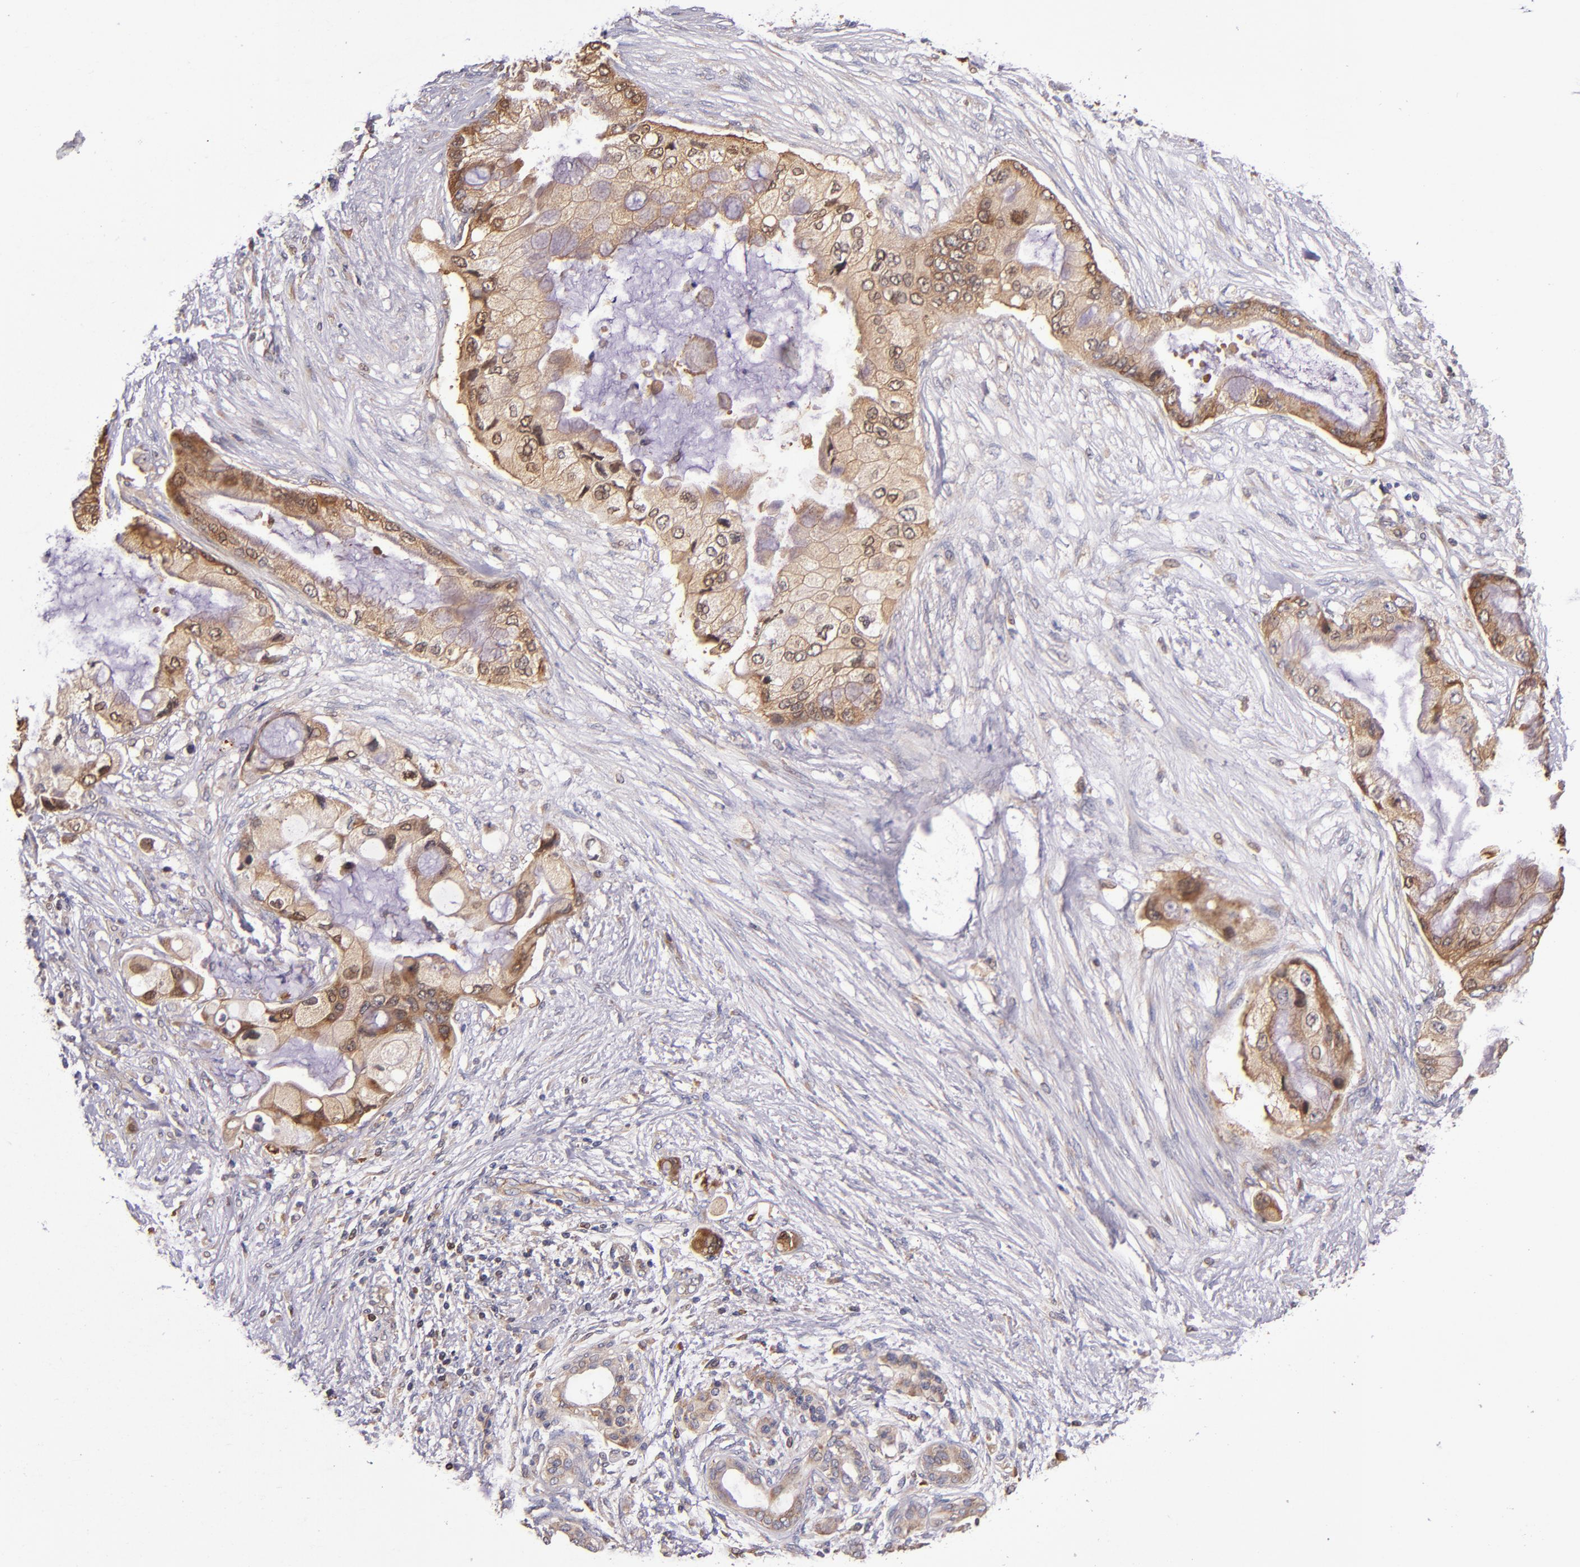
{"staining": {"intensity": "moderate", "quantity": ">75%", "location": "cytoplasmic/membranous"}, "tissue": "pancreatic cancer", "cell_type": "Tumor cells", "image_type": "cancer", "snomed": [{"axis": "morphology", "description": "Adenocarcinoma, NOS"}, {"axis": "topography", "description": "Pancreas"}], "caption": "High-magnification brightfield microscopy of pancreatic adenocarcinoma stained with DAB (3,3'-diaminobenzidine) (brown) and counterstained with hematoxylin (blue). tumor cells exhibit moderate cytoplasmic/membranous staining is present in approximately>75% of cells.", "gene": "EIF4ENIF1", "patient": {"sex": "female", "age": 59}}